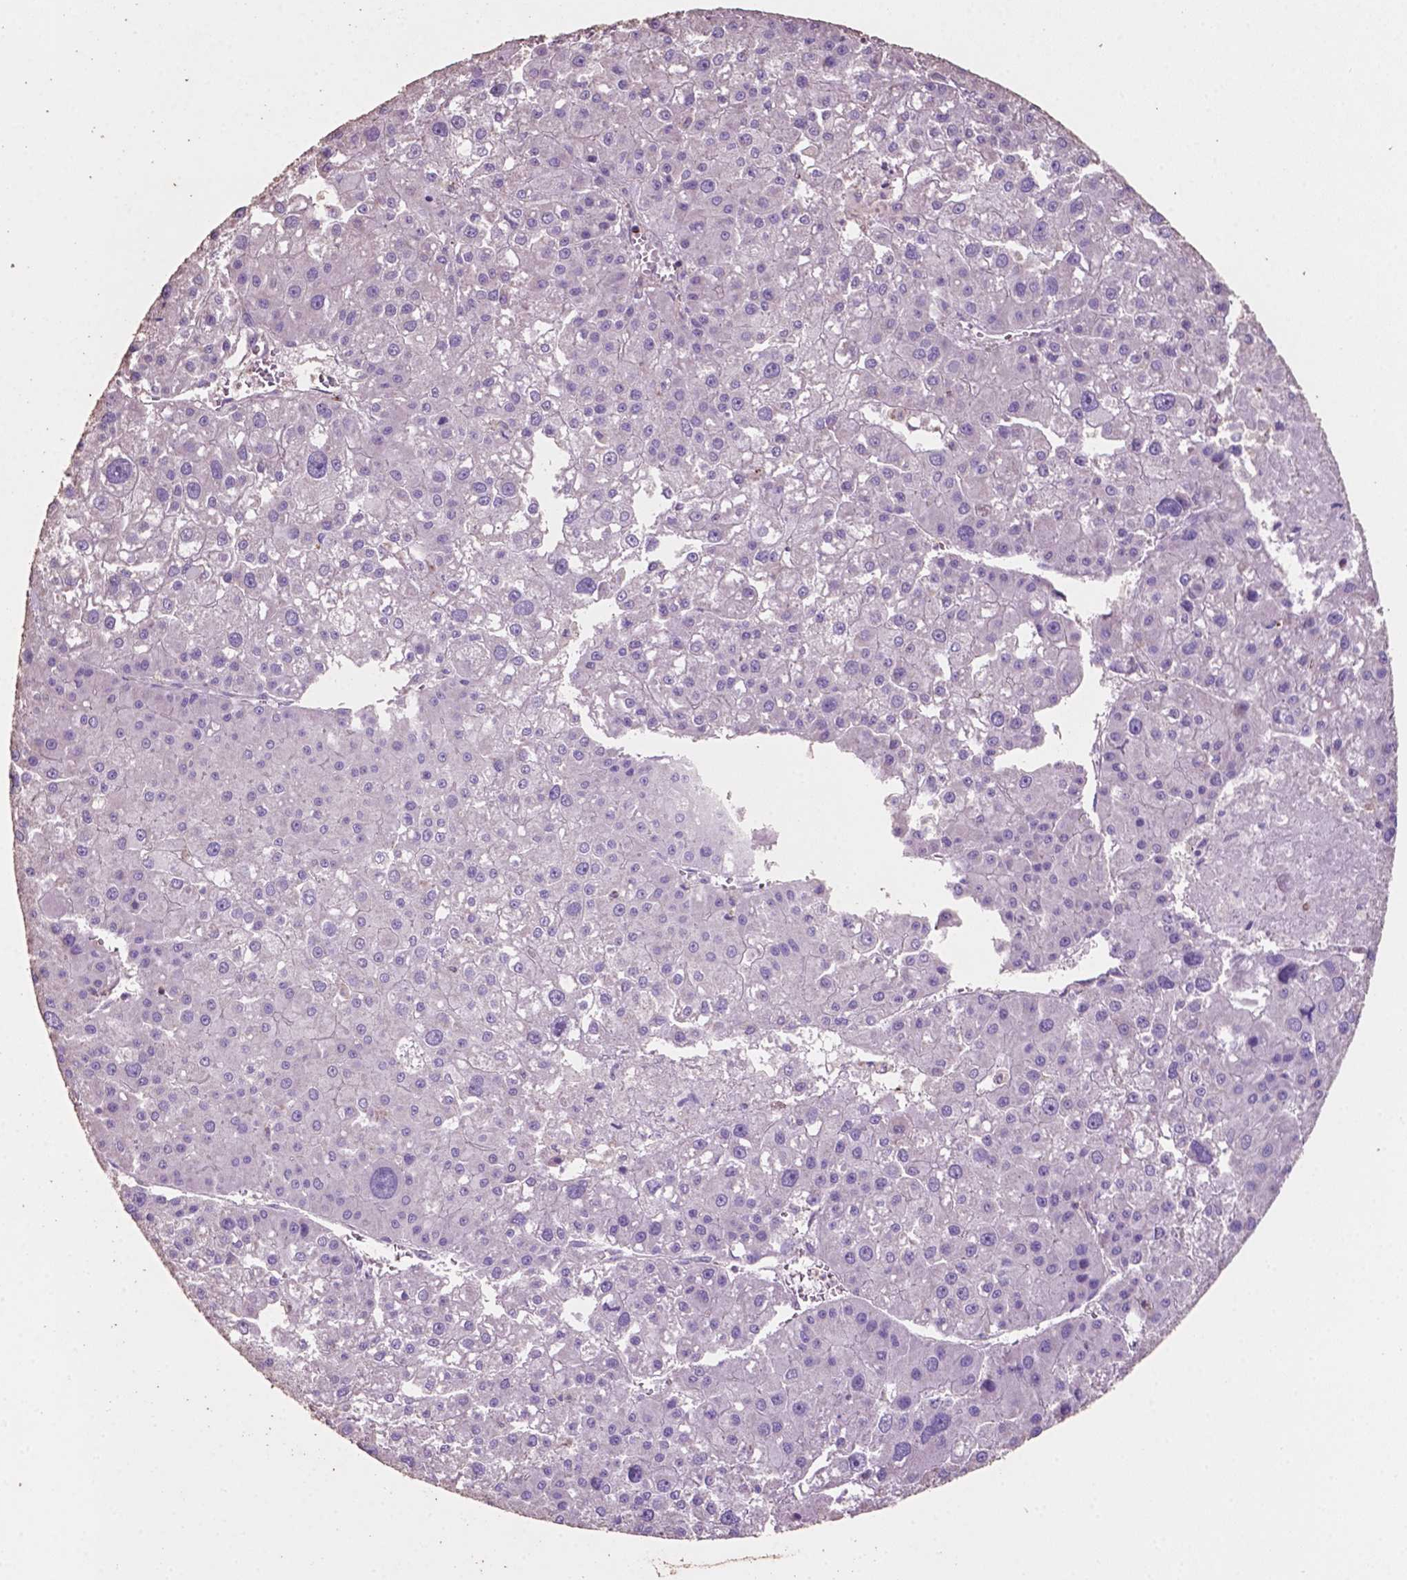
{"staining": {"intensity": "negative", "quantity": "none", "location": "none"}, "tissue": "liver cancer", "cell_type": "Tumor cells", "image_type": "cancer", "snomed": [{"axis": "morphology", "description": "Carcinoma, Hepatocellular, NOS"}, {"axis": "topography", "description": "Liver"}], "caption": "Immunohistochemistry of human liver cancer shows no positivity in tumor cells.", "gene": "COMMD4", "patient": {"sex": "male", "age": 73}}